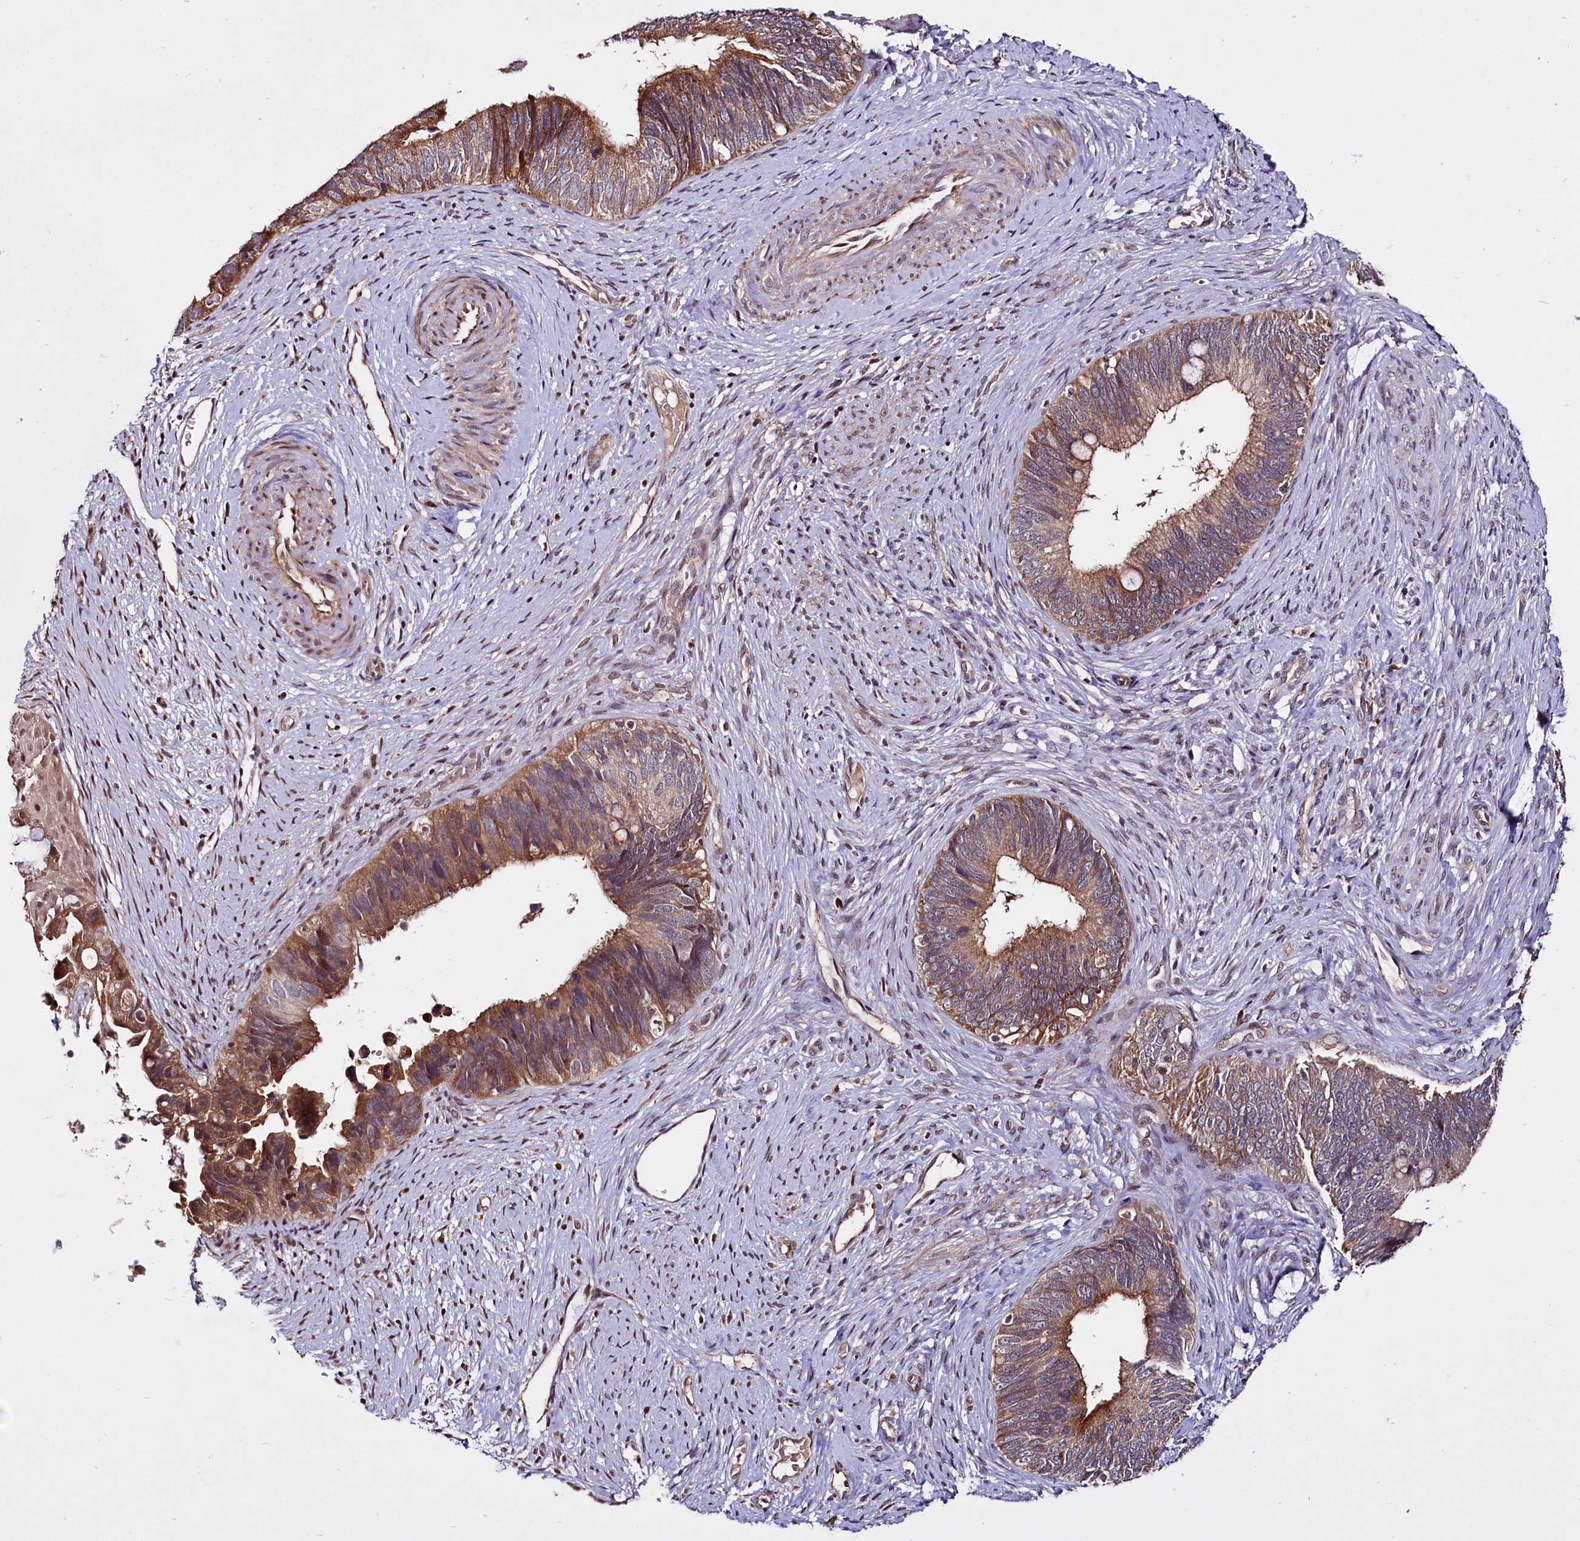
{"staining": {"intensity": "moderate", "quantity": ">75%", "location": "cytoplasmic/membranous"}, "tissue": "cervical cancer", "cell_type": "Tumor cells", "image_type": "cancer", "snomed": [{"axis": "morphology", "description": "Adenocarcinoma, NOS"}, {"axis": "topography", "description": "Cervix"}], "caption": "Brown immunohistochemical staining in human cervical cancer (adenocarcinoma) displays moderate cytoplasmic/membranous staining in about >75% of tumor cells. The staining is performed using DAB (3,3'-diaminobenzidine) brown chromogen to label protein expression. The nuclei are counter-stained blue using hematoxylin.", "gene": "UBE3A", "patient": {"sex": "female", "age": 42}}